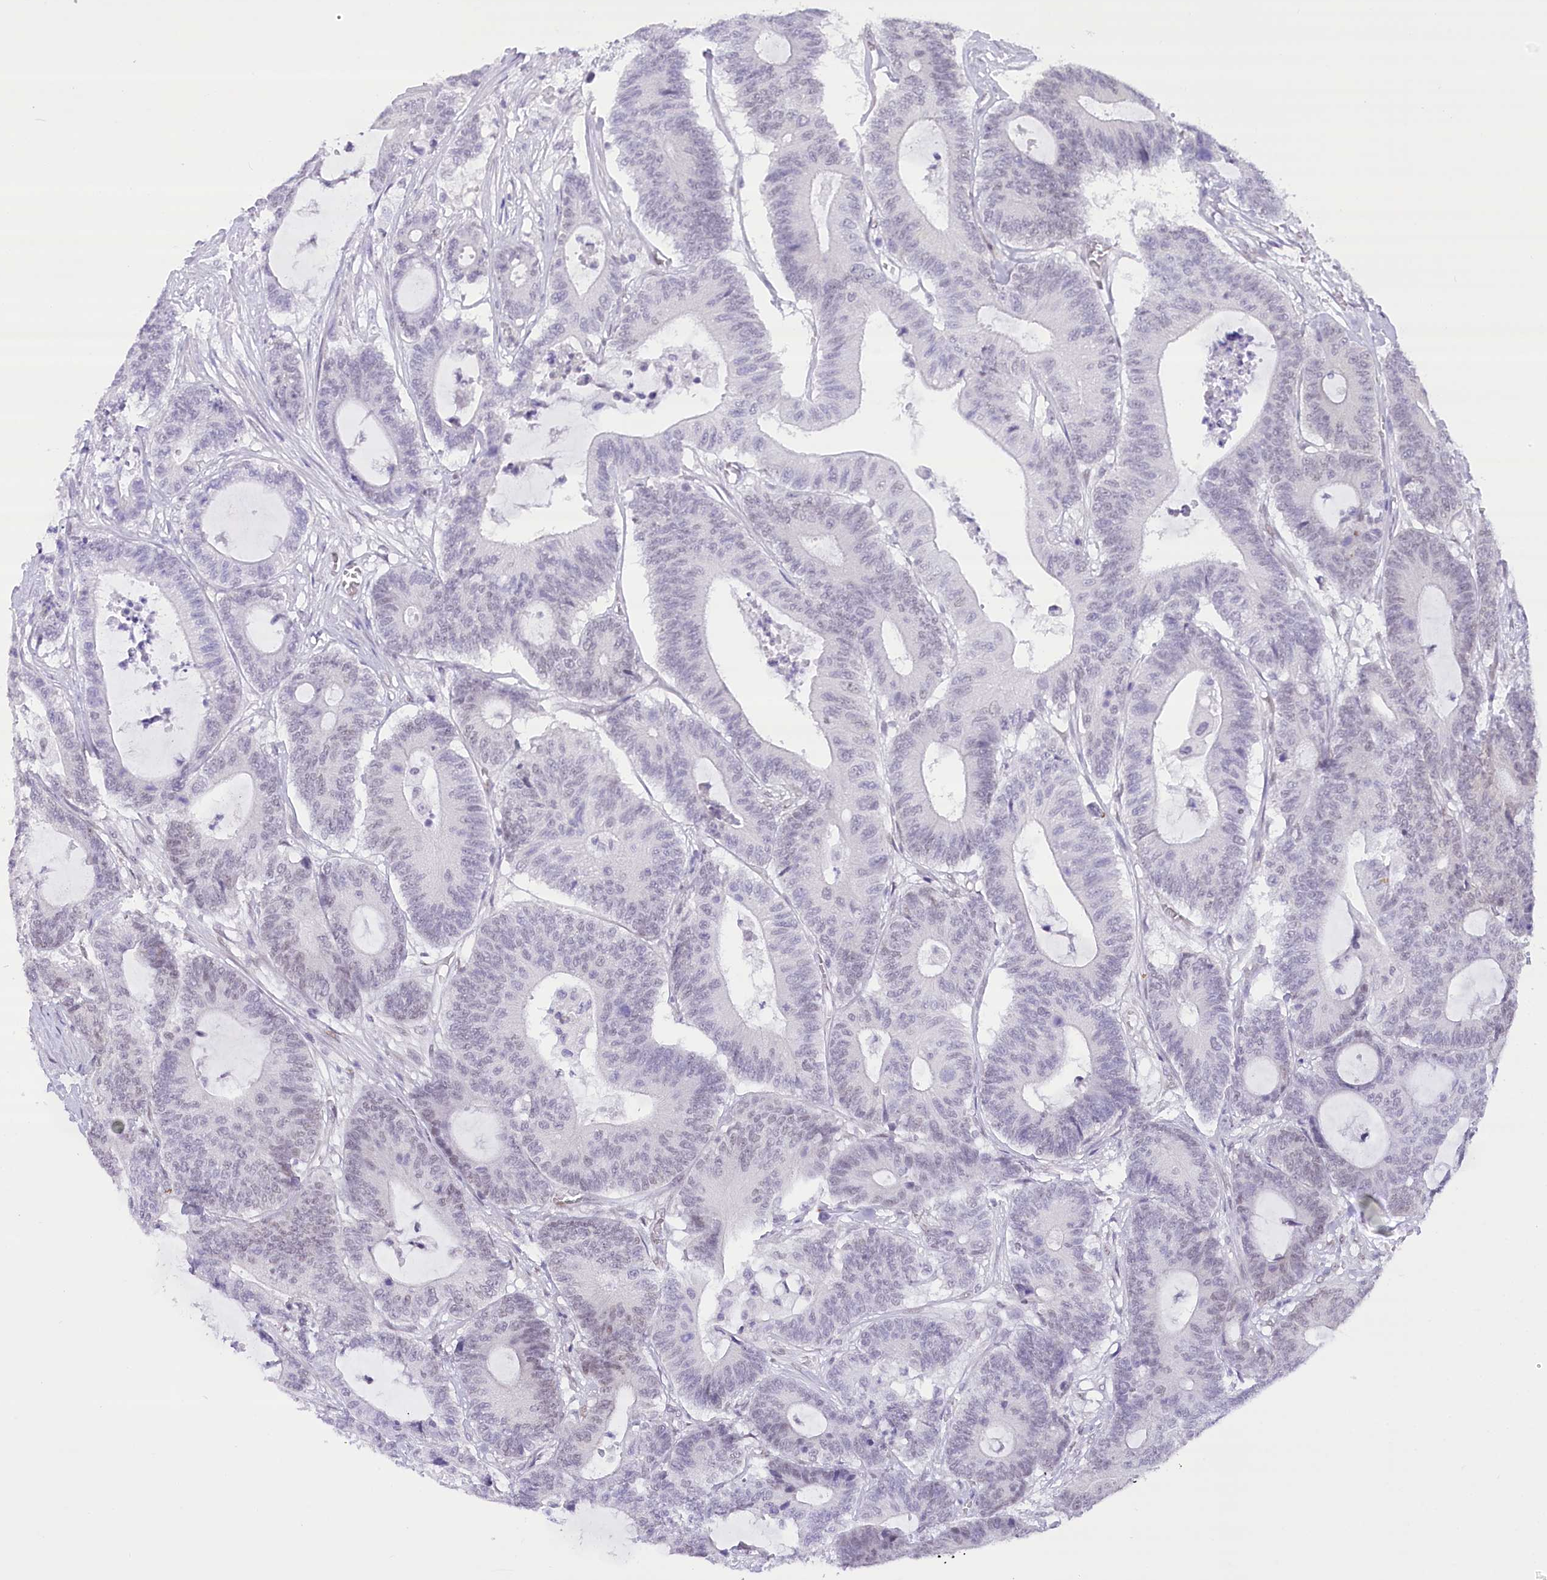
{"staining": {"intensity": "negative", "quantity": "none", "location": "none"}, "tissue": "colorectal cancer", "cell_type": "Tumor cells", "image_type": "cancer", "snomed": [{"axis": "morphology", "description": "Adenocarcinoma, NOS"}, {"axis": "topography", "description": "Colon"}], "caption": "Immunohistochemistry of adenocarcinoma (colorectal) reveals no staining in tumor cells.", "gene": "HNRNPA0", "patient": {"sex": "female", "age": 84}}